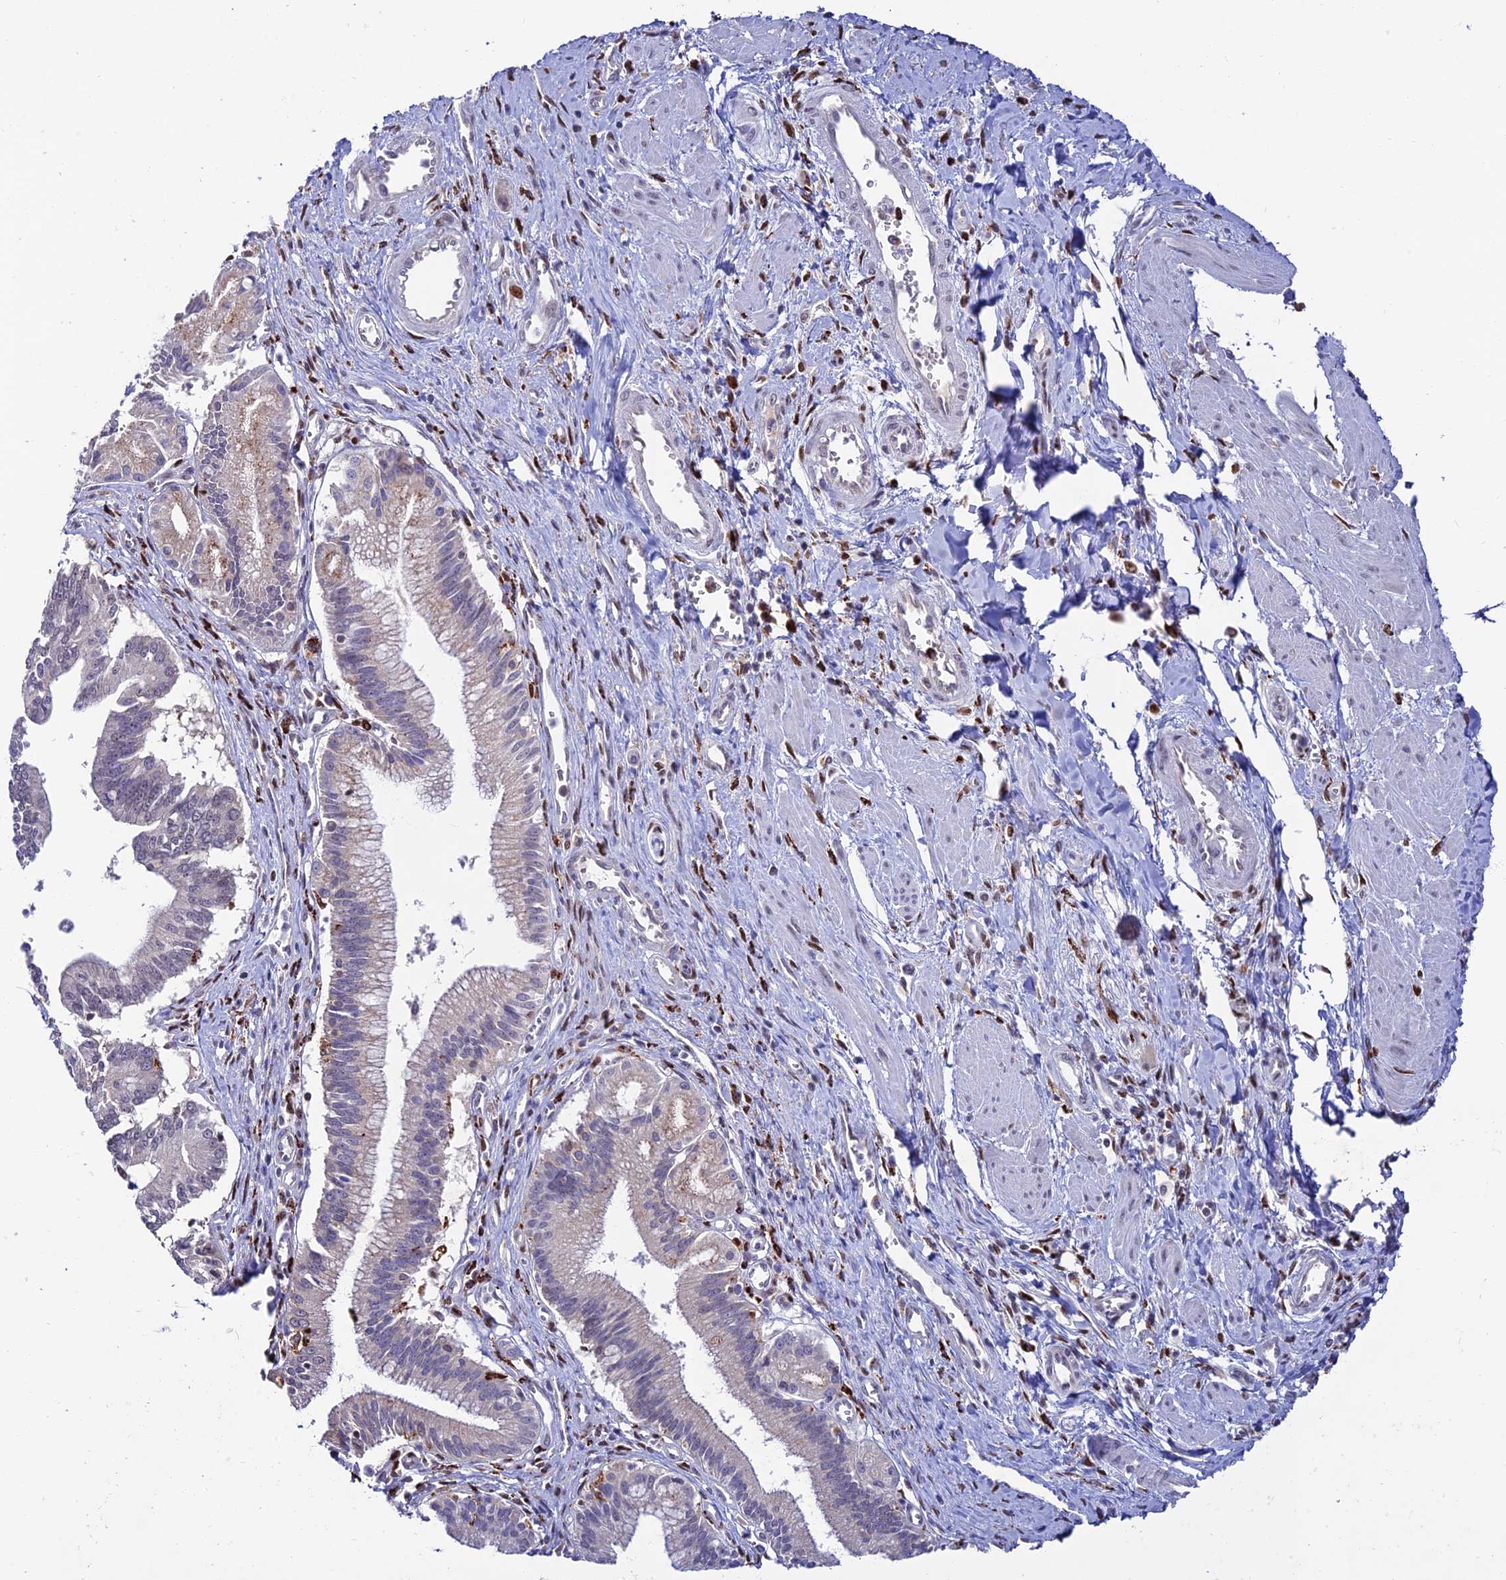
{"staining": {"intensity": "negative", "quantity": "none", "location": "none"}, "tissue": "pancreatic cancer", "cell_type": "Tumor cells", "image_type": "cancer", "snomed": [{"axis": "morphology", "description": "Adenocarcinoma, NOS"}, {"axis": "topography", "description": "Pancreas"}], "caption": "This is a micrograph of immunohistochemistry staining of pancreatic adenocarcinoma, which shows no staining in tumor cells.", "gene": "HIC1", "patient": {"sex": "male", "age": 78}}